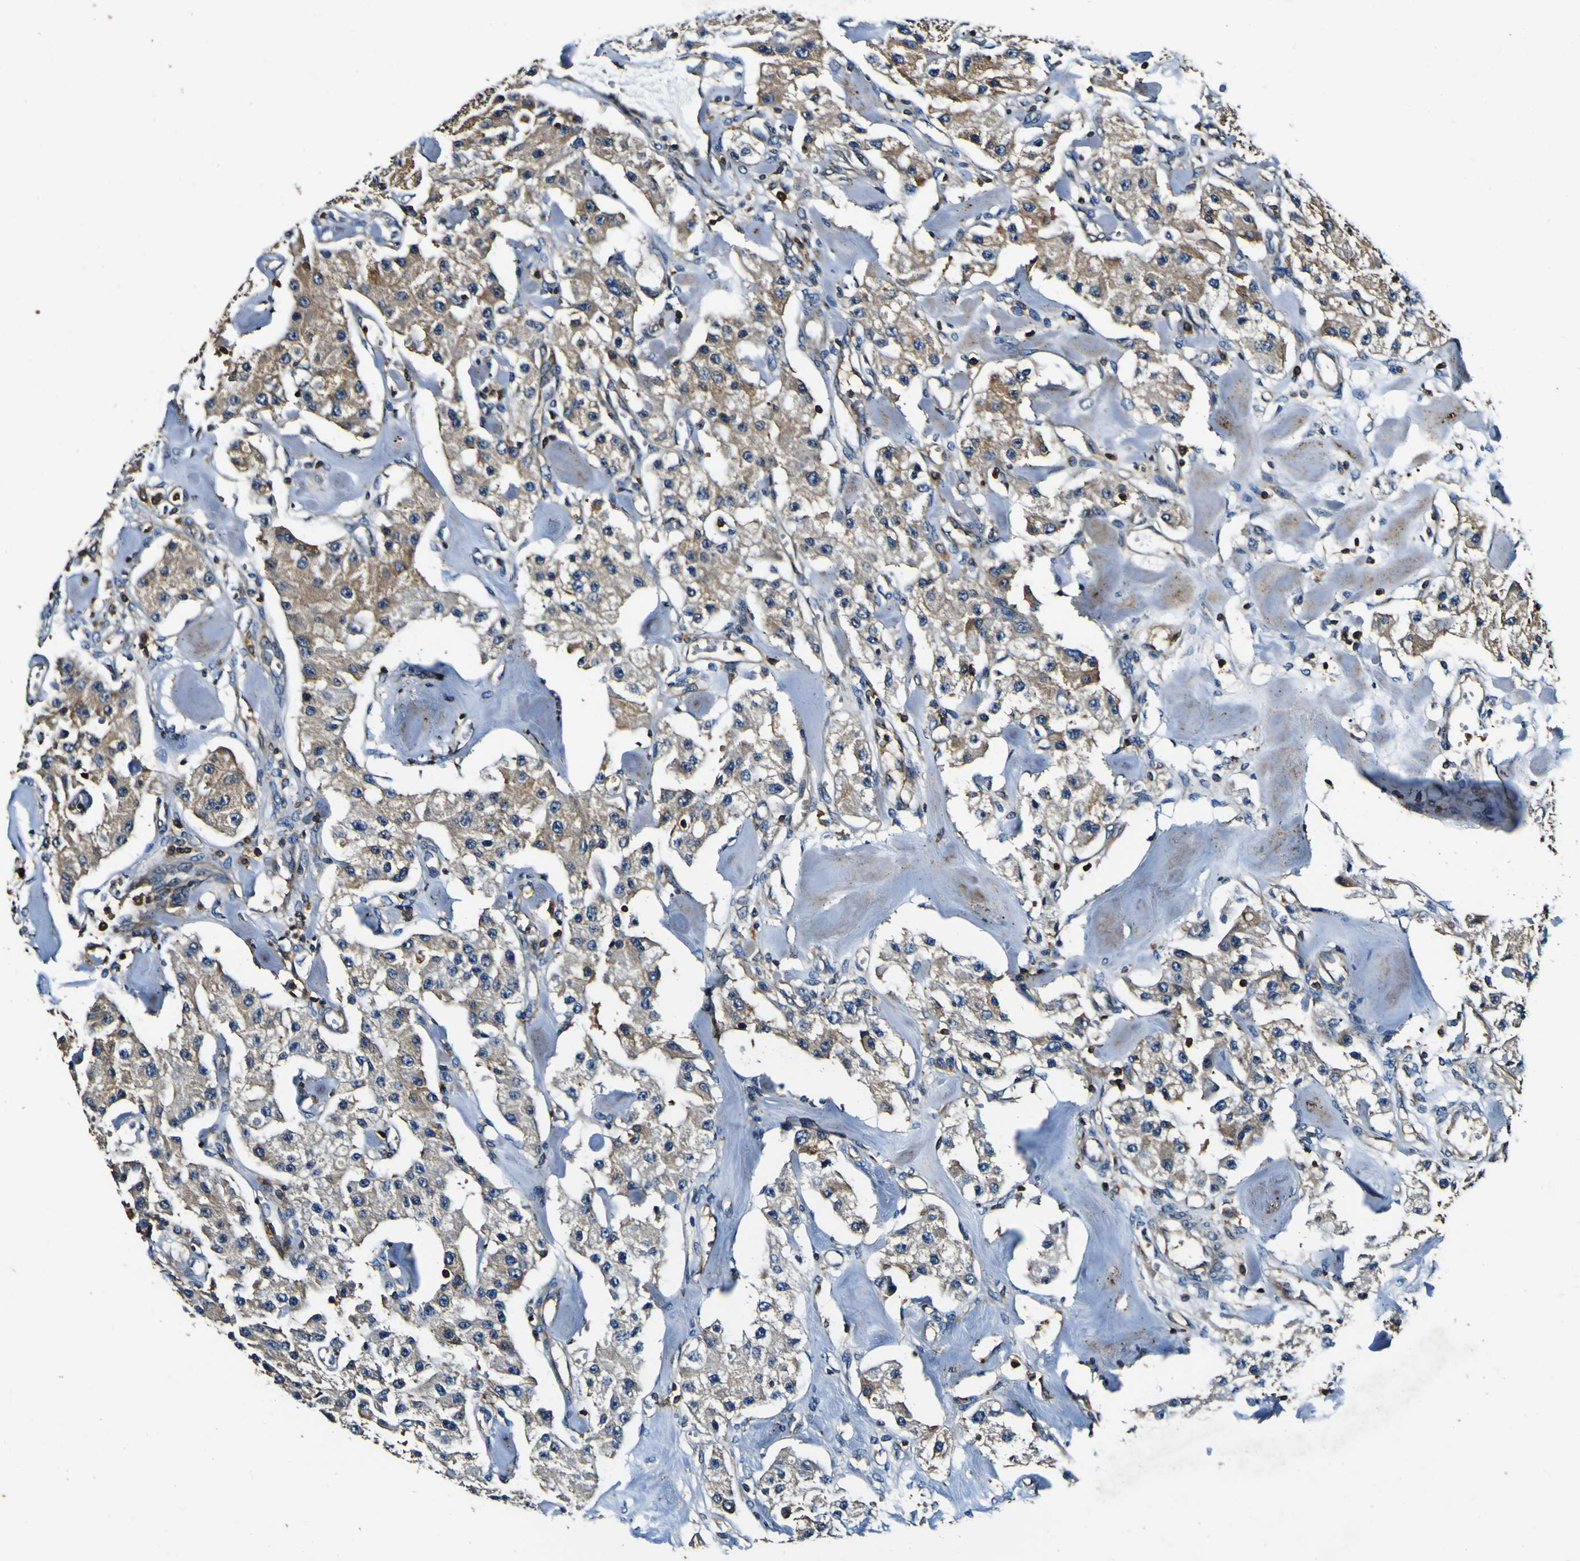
{"staining": {"intensity": "weak", "quantity": ">75%", "location": "cytoplasmic/membranous"}, "tissue": "carcinoid", "cell_type": "Tumor cells", "image_type": "cancer", "snomed": [{"axis": "morphology", "description": "Carcinoid, malignant, NOS"}, {"axis": "topography", "description": "Pancreas"}], "caption": "Immunohistochemical staining of human carcinoid (malignant) reveals low levels of weak cytoplasmic/membranous expression in about >75% of tumor cells.", "gene": "RHOT2", "patient": {"sex": "male", "age": 41}}